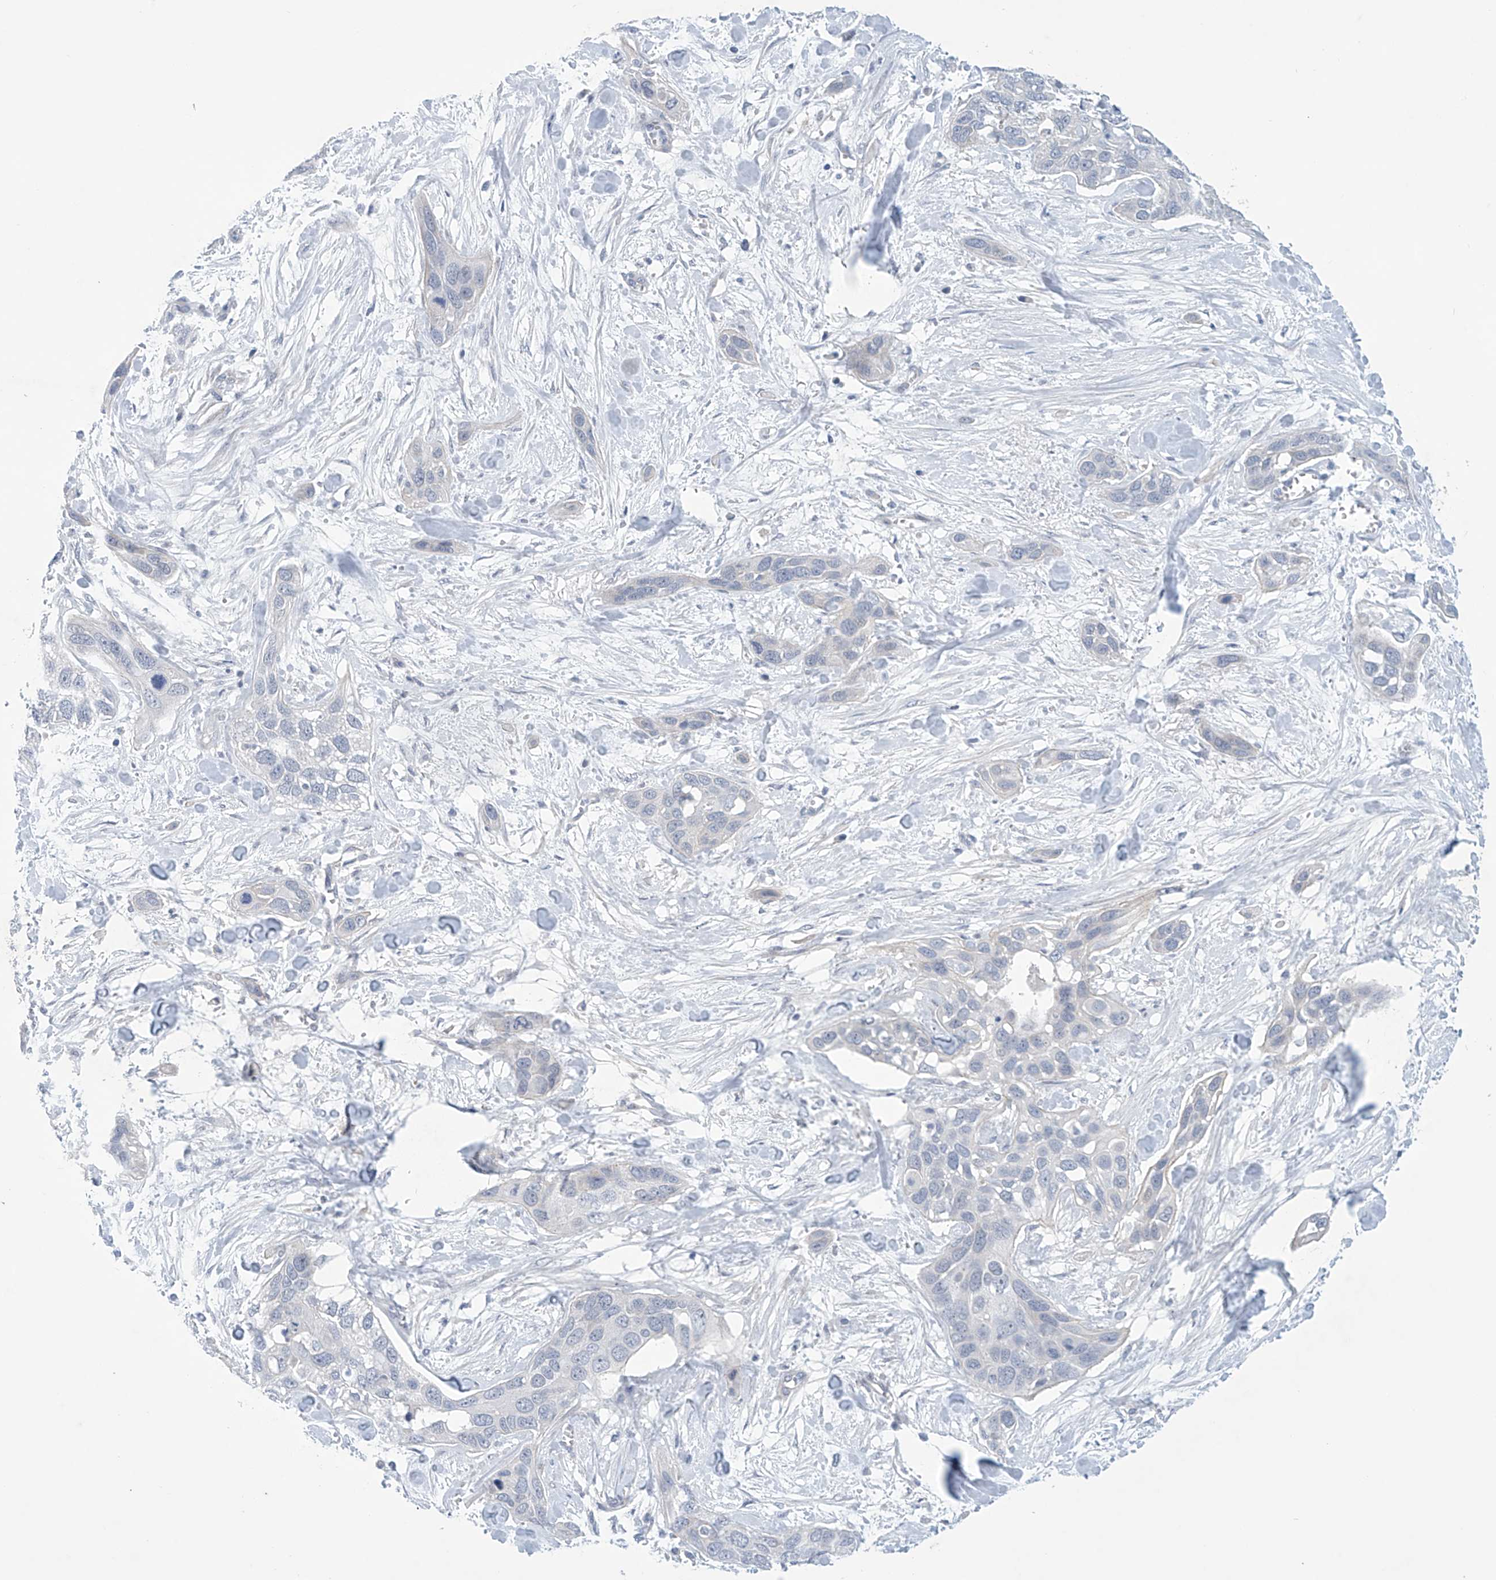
{"staining": {"intensity": "negative", "quantity": "none", "location": "none"}, "tissue": "pancreatic cancer", "cell_type": "Tumor cells", "image_type": "cancer", "snomed": [{"axis": "morphology", "description": "Adenocarcinoma, NOS"}, {"axis": "topography", "description": "Pancreas"}], "caption": "DAB (3,3'-diaminobenzidine) immunohistochemical staining of pancreatic adenocarcinoma shows no significant staining in tumor cells. (DAB (3,3'-diaminobenzidine) immunohistochemistry (IHC), high magnification).", "gene": "SLC35A5", "patient": {"sex": "female", "age": 60}}